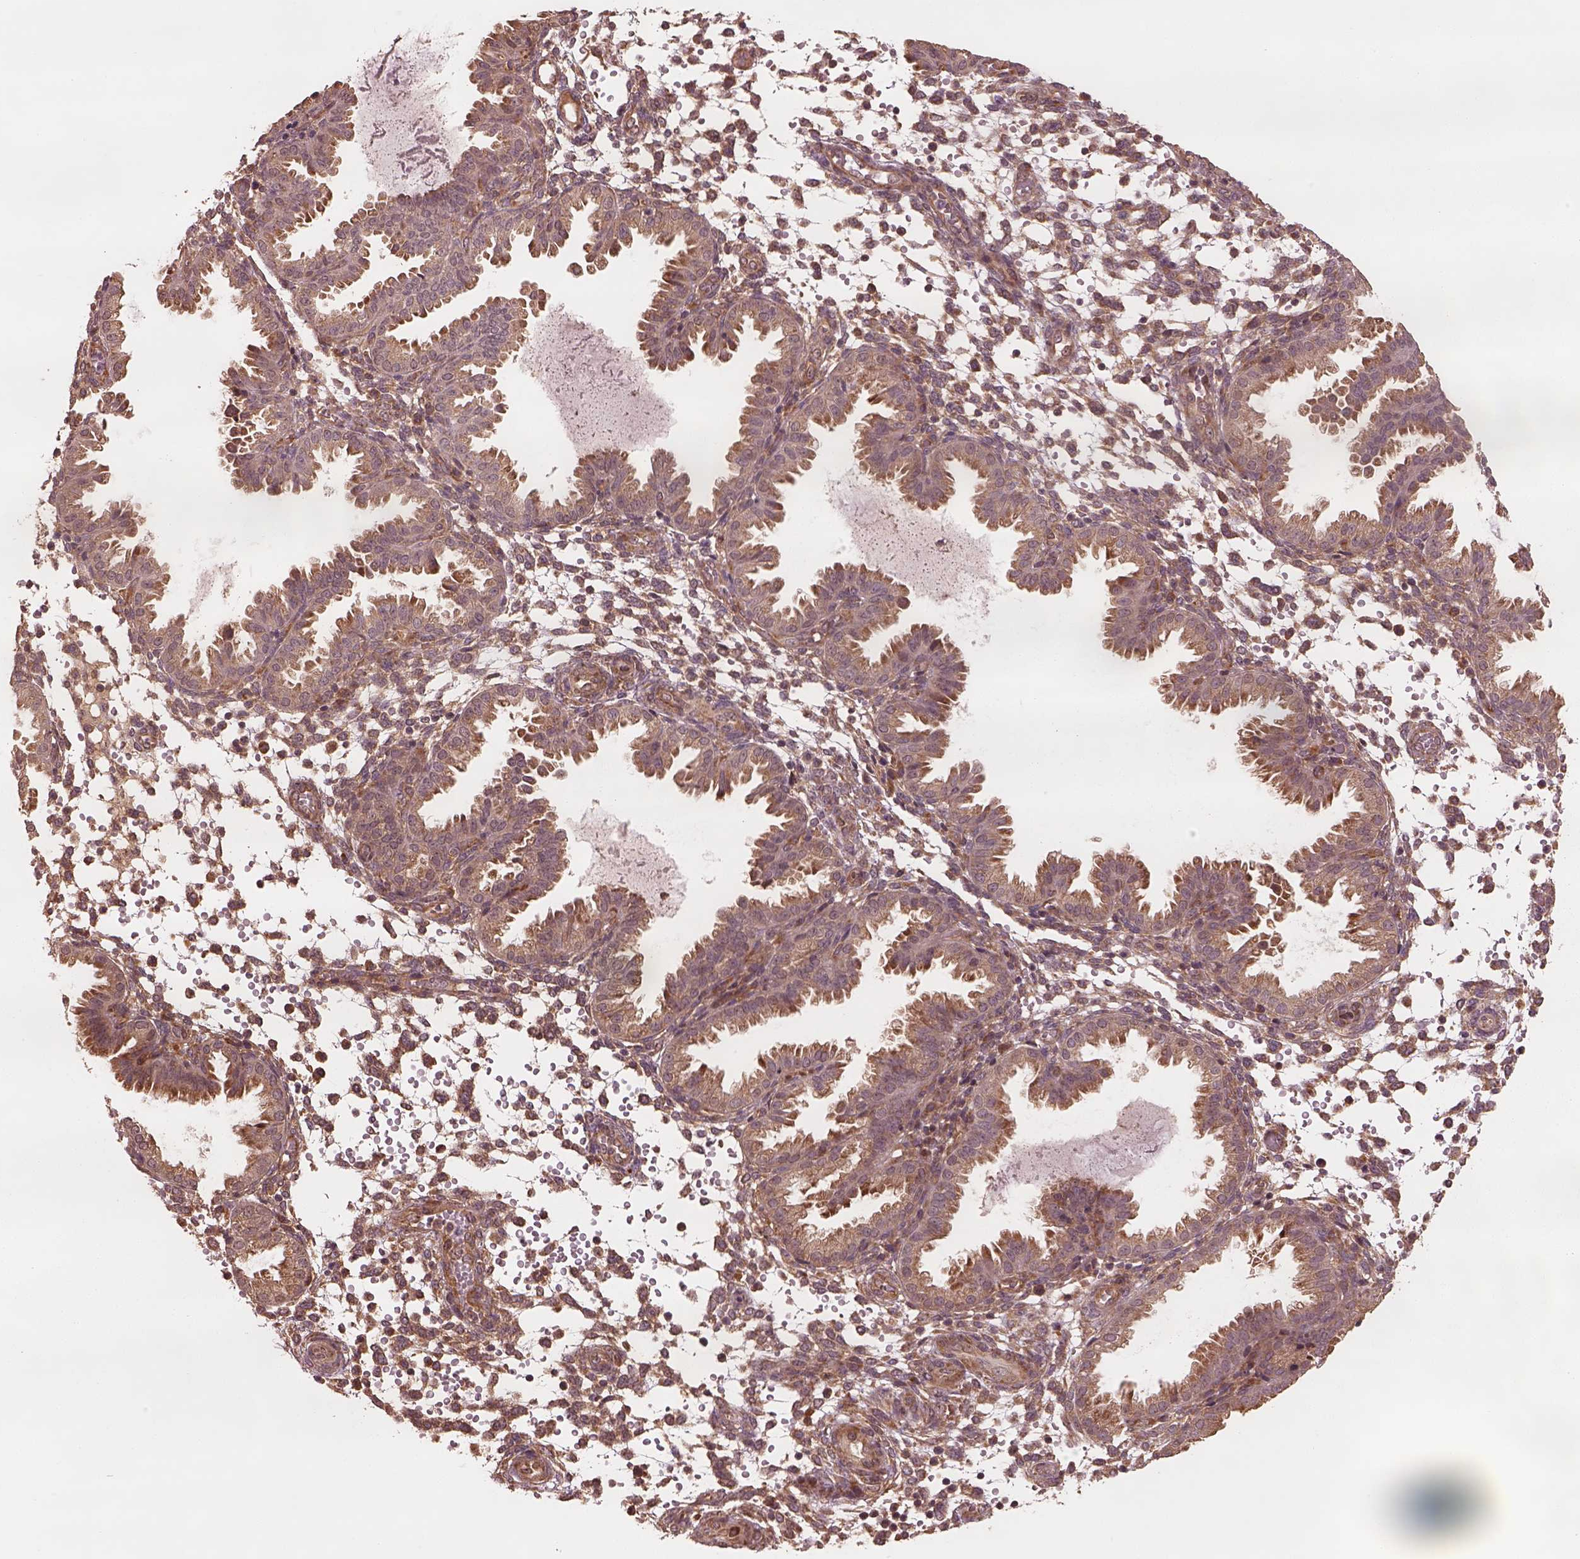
{"staining": {"intensity": "moderate", "quantity": "25%-75%", "location": "cytoplasmic/membranous"}, "tissue": "endometrium", "cell_type": "Cells in endometrial stroma", "image_type": "normal", "snomed": [{"axis": "morphology", "description": "Normal tissue, NOS"}, {"axis": "topography", "description": "Endometrium"}], "caption": "A brown stain highlights moderate cytoplasmic/membranous staining of a protein in cells in endometrial stroma of normal human endometrium. The staining was performed using DAB to visualize the protein expression in brown, while the nuclei were stained in blue with hematoxylin (Magnification: 20x).", "gene": "RPS5", "patient": {"sex": "female", "age": 33}}